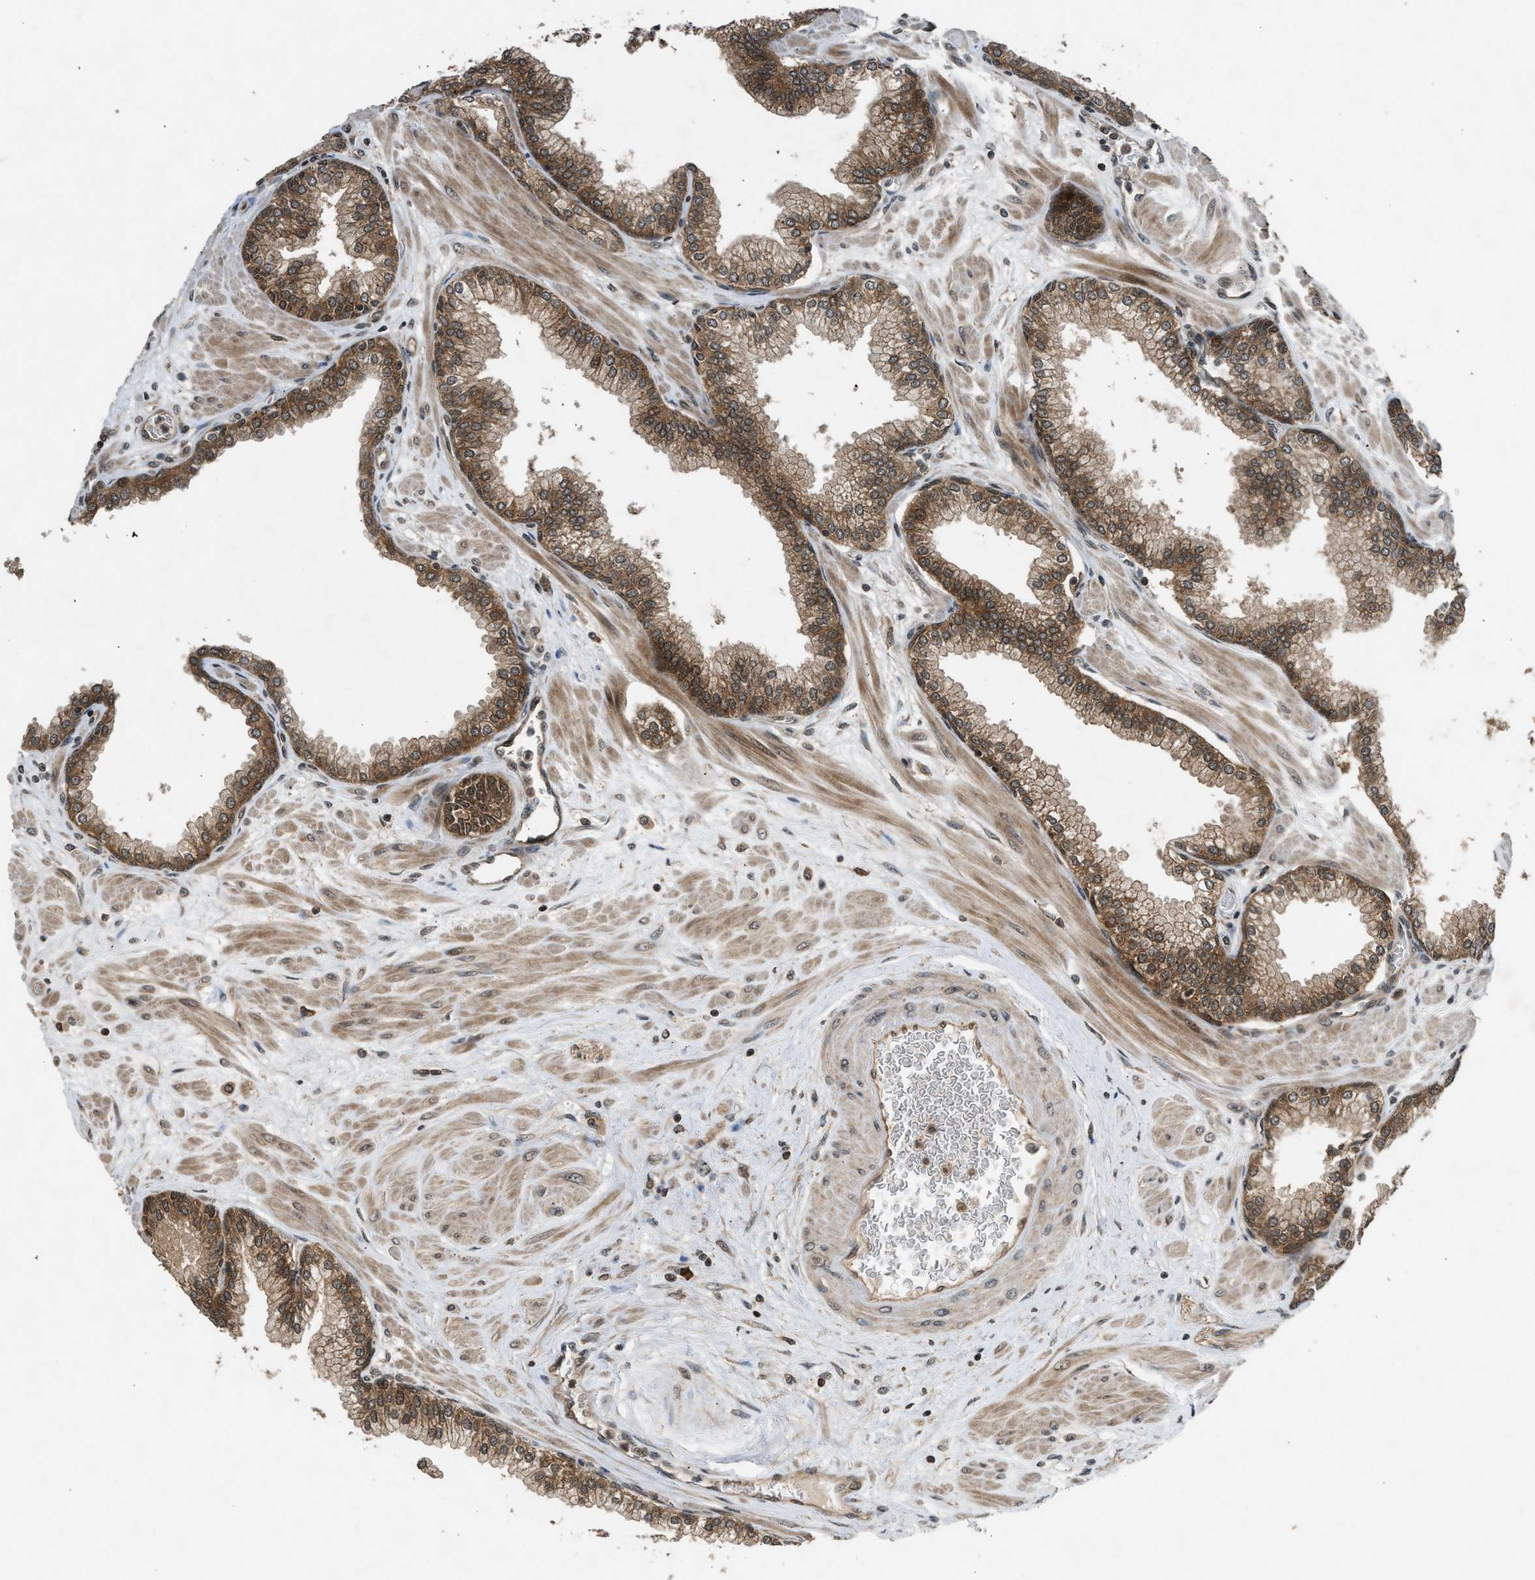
{"staining": {"intensity": "strong", "quantity": ">75%", "location": "cytoplasmic/membranous"}, "tissue": "prostate", "cell_type": "Glandular cells", "image_type": "normal", "snomed": [{"axis": "morphology", "description": "Normal tissue, NOS"}, {"axis": "morphology", "description": "Urothelial carcinoma, Low grade"}, {"axis": "topography", "description": "Urinary bladder"}, {"axis": "topography", "description": "Prostate"}], "caption": "Immunohistochemical staining of unremarkable prostate shows >75% levels of strong cytoplasmic/membranous protein positivity in approximately >75% of glandular cells.", "gene": "TXNL1", "patient": {"sex": "male", "age": 60}}